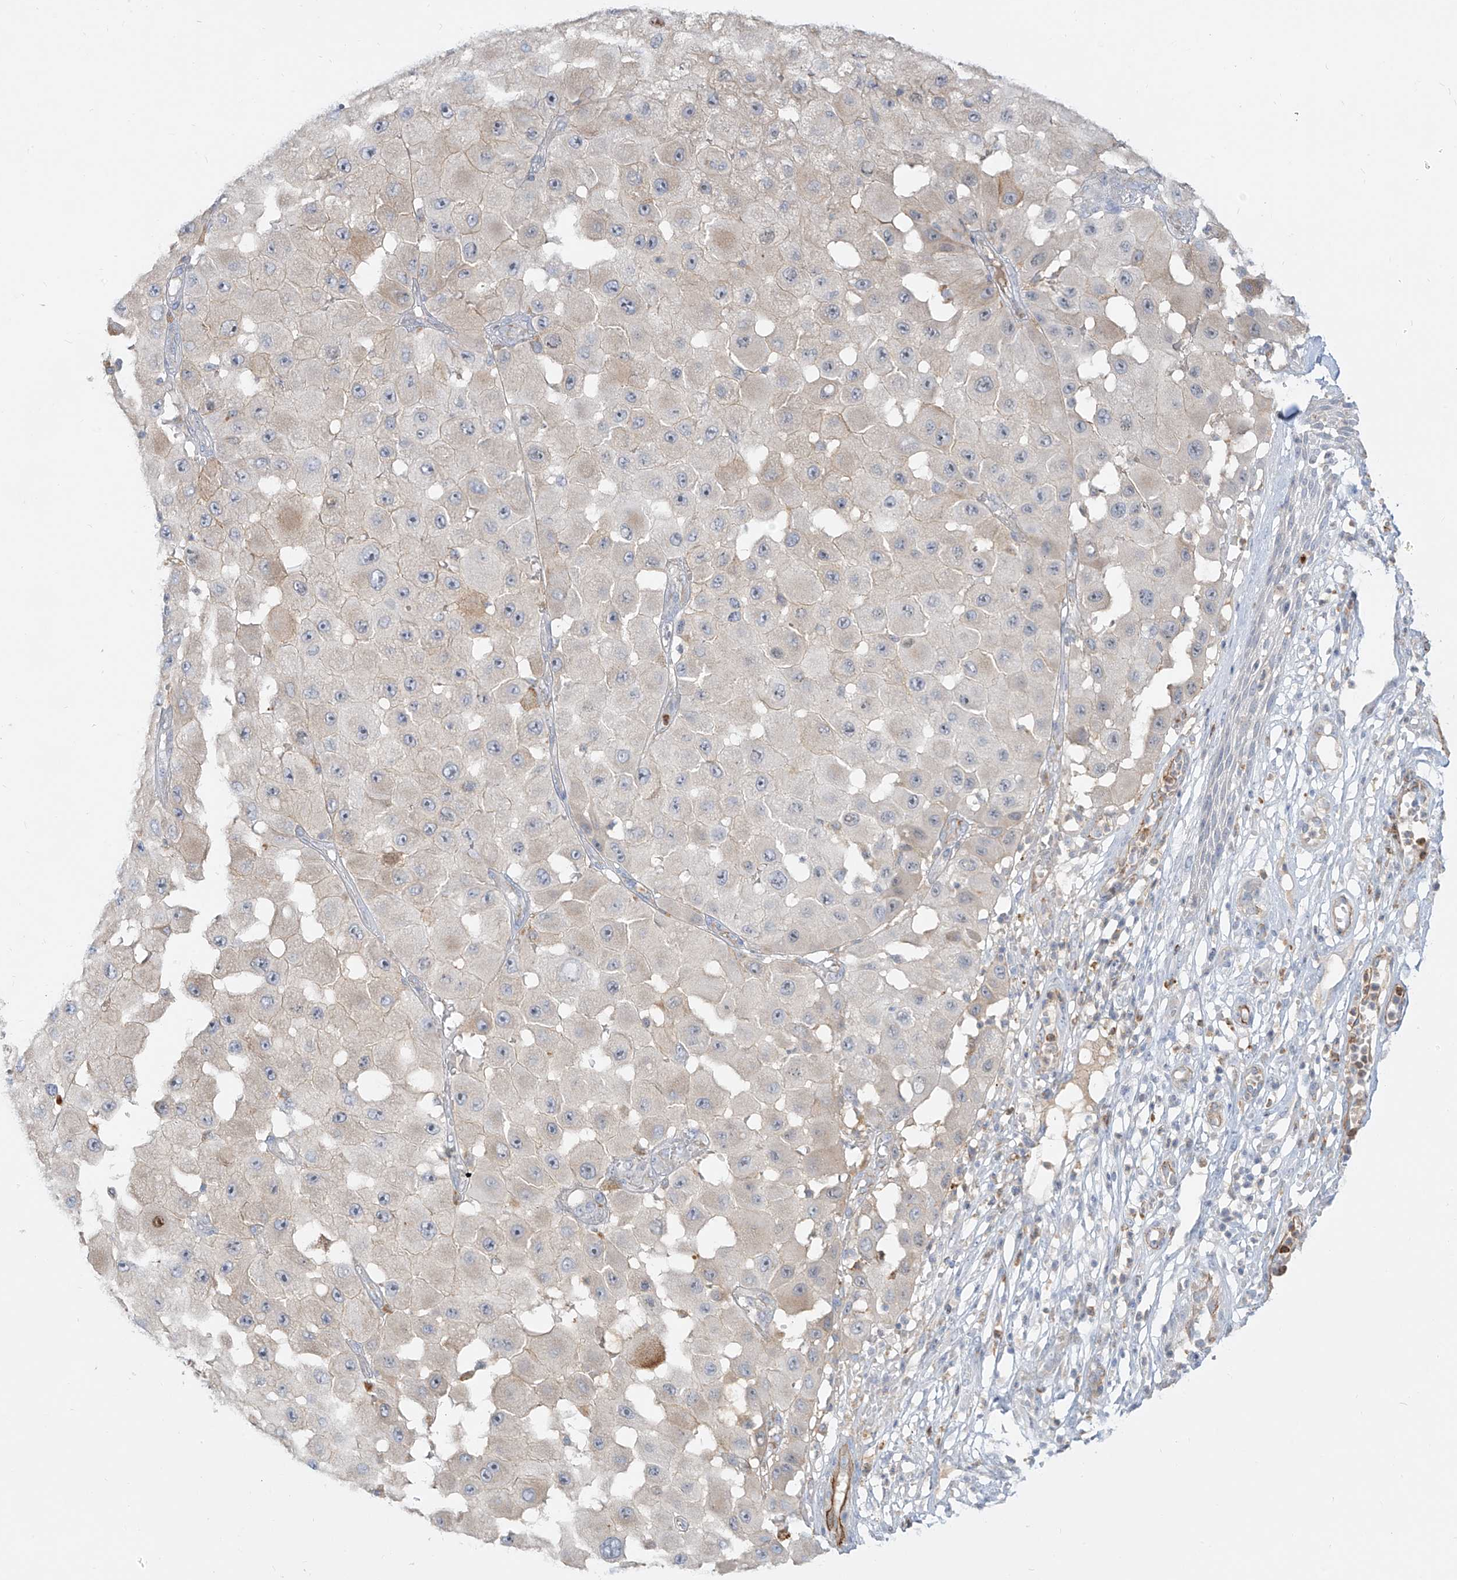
{"staining": {"intensity": "negative", "quantity": "none", "location": "none"}, "tissue": "melanoma", "cell_type": "Tumor cells", "image_type": "cancer", "snomed": [{"axis": "morphology", "description": "Malignant melanoma, NOS"}, {"axis": "topography", "description": "Skin"}], "caption": "Tumor cells show no significant expression in malignant melanoma.", "gene": "C2orf42", "patient": {"sex": "female", "age": 81}}